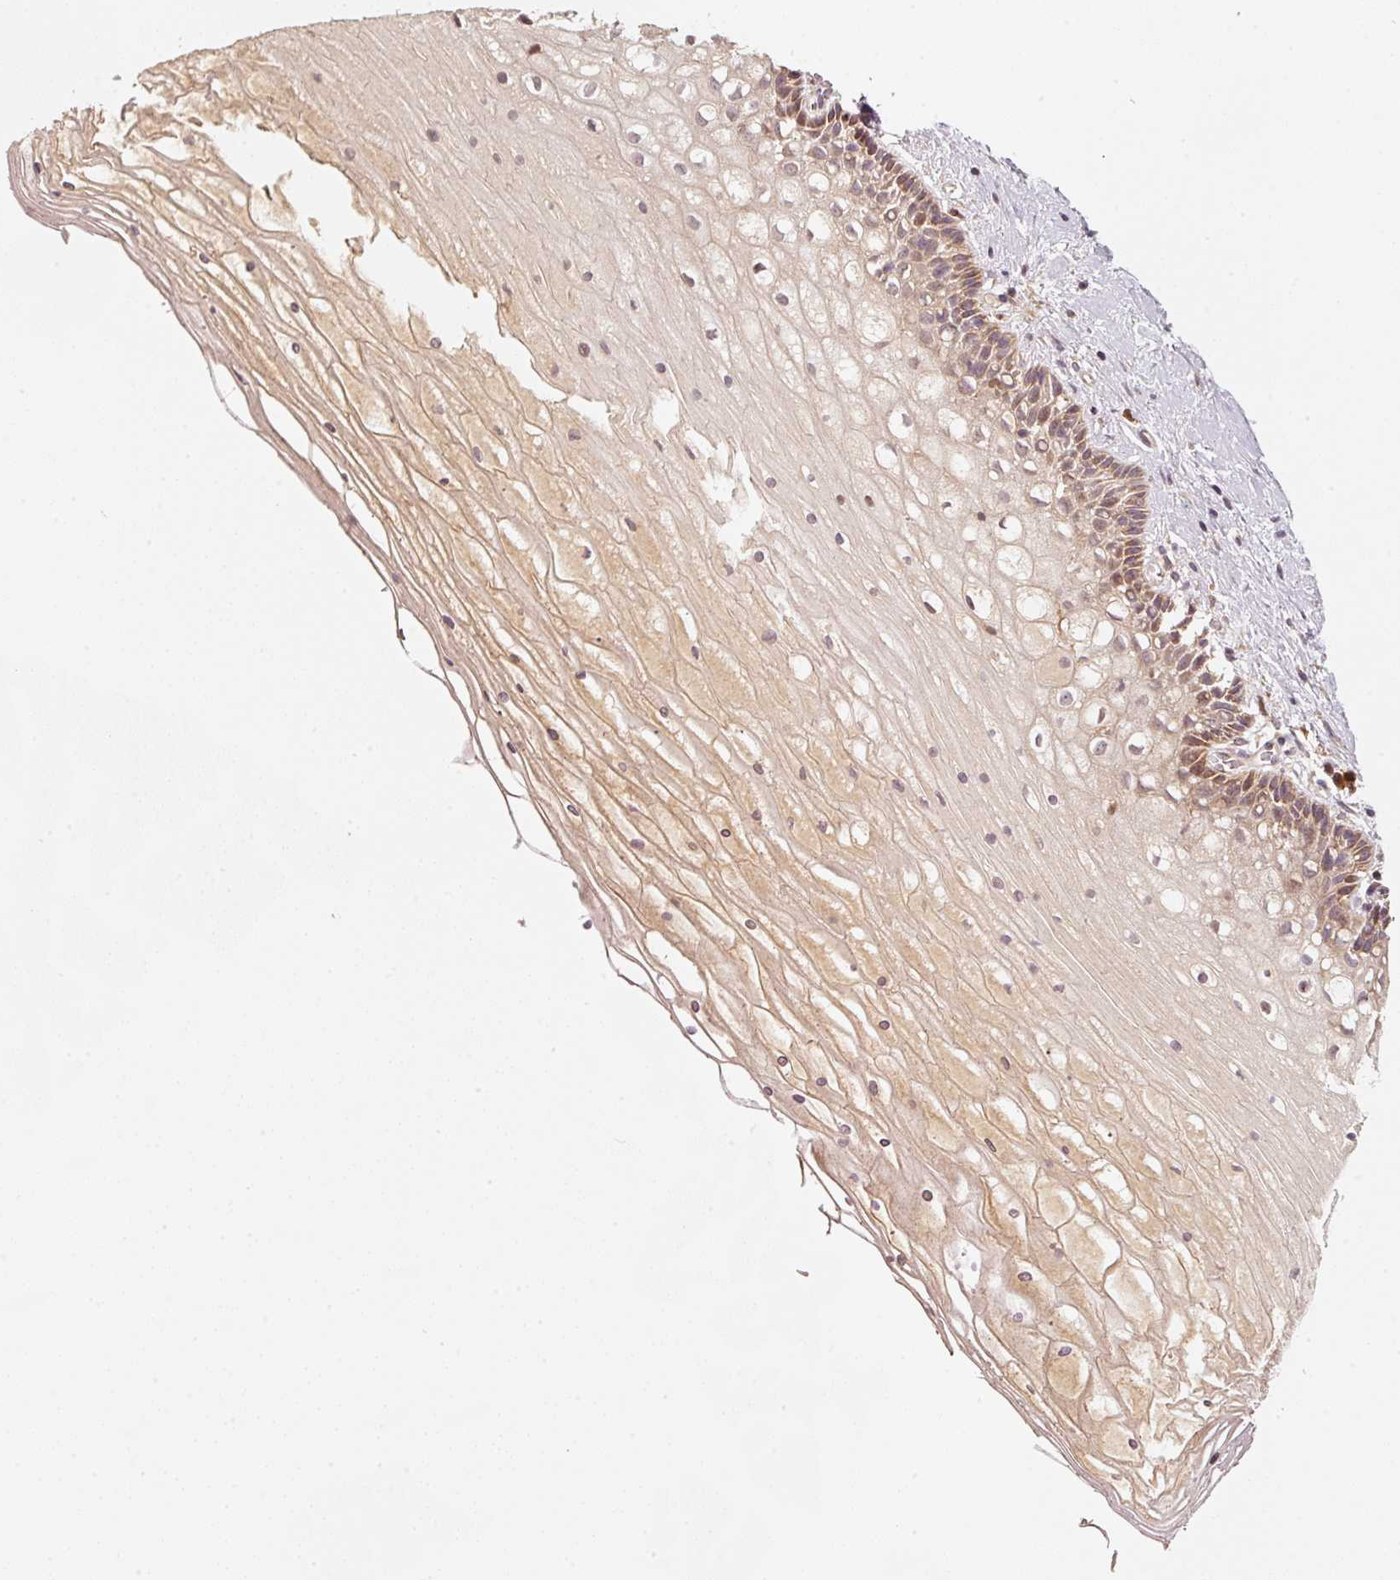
{"staining": {"intensity": "moderate", "quantity": ">75%", "location": "cytoplasmic/membranous,nuclear"}, "tissue": "cervix", "cell_type": "Glandular cells", "image_type": "normal", "snomed": [{"axis": "morphology", "description": "Normal tissue, NOS"}, {"axis": "topography", "description": "Cervix"}], "caption": "A medium amount of moderate cytoplasmic/membranous,nuclear expression is appreciated in approximately >75% of glandular cells in unremarkable cervix.", "gene": "RRAS2", "patient": {"sex": "female", "age": 36}}